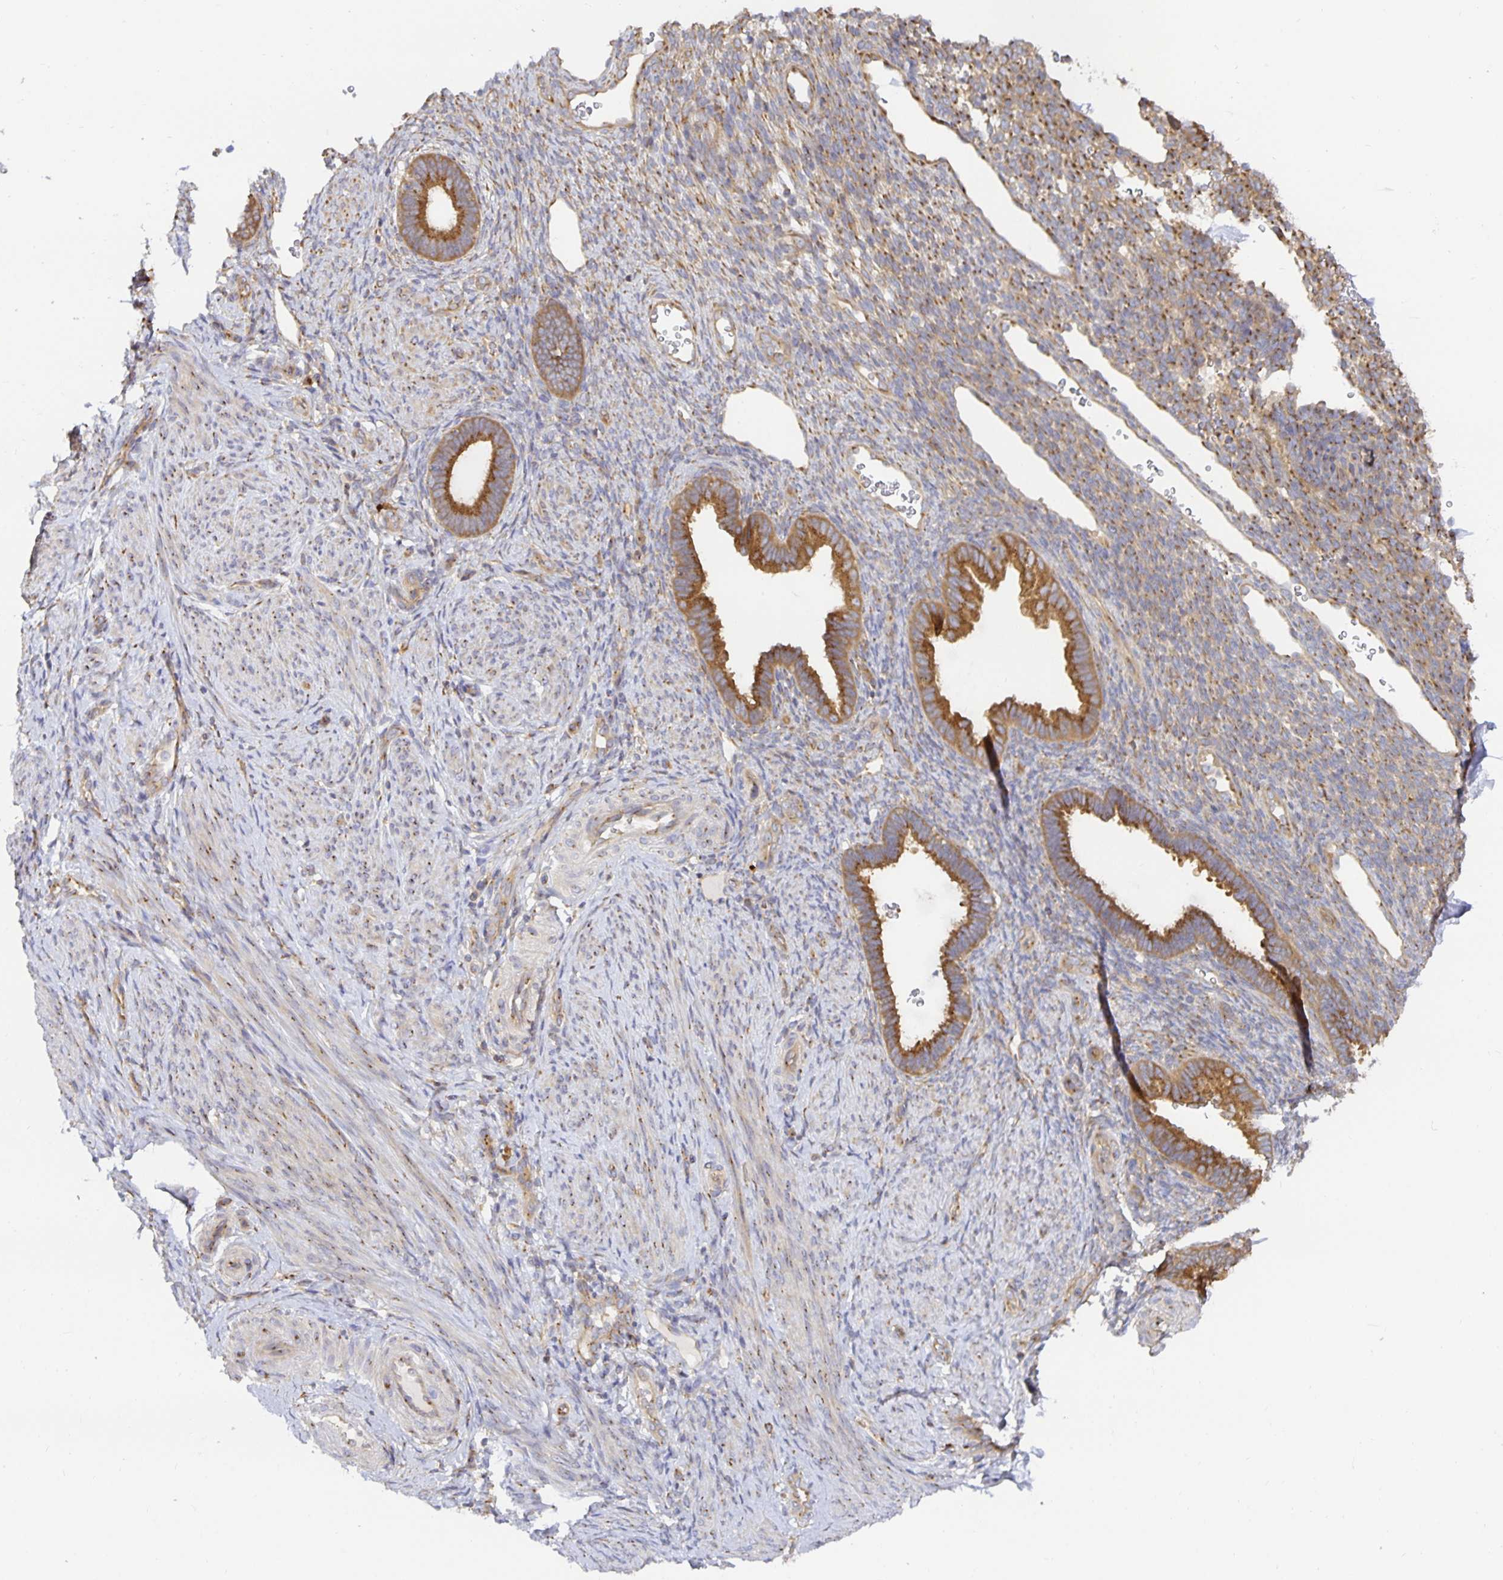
{"staining": {"intensity": "negative", "quantity": "none", "location": "none"}, "tissue": "endometrium", "cell_type": "Cells in endometrial stroma", "image_type": "normal", "snomed": [{"axis": "morphology", "description": "Normal tissue, NOS"}, {"axis": "topography", "description": "Endometrium"}], "caption": "Protein analysis of unremarkable endometrium demonstrates no significant expression in cells in endometrial stroma. Nuclei are stained in blue.", "gene": "USO1", "patient": {"sex": "female", "age": 34}}